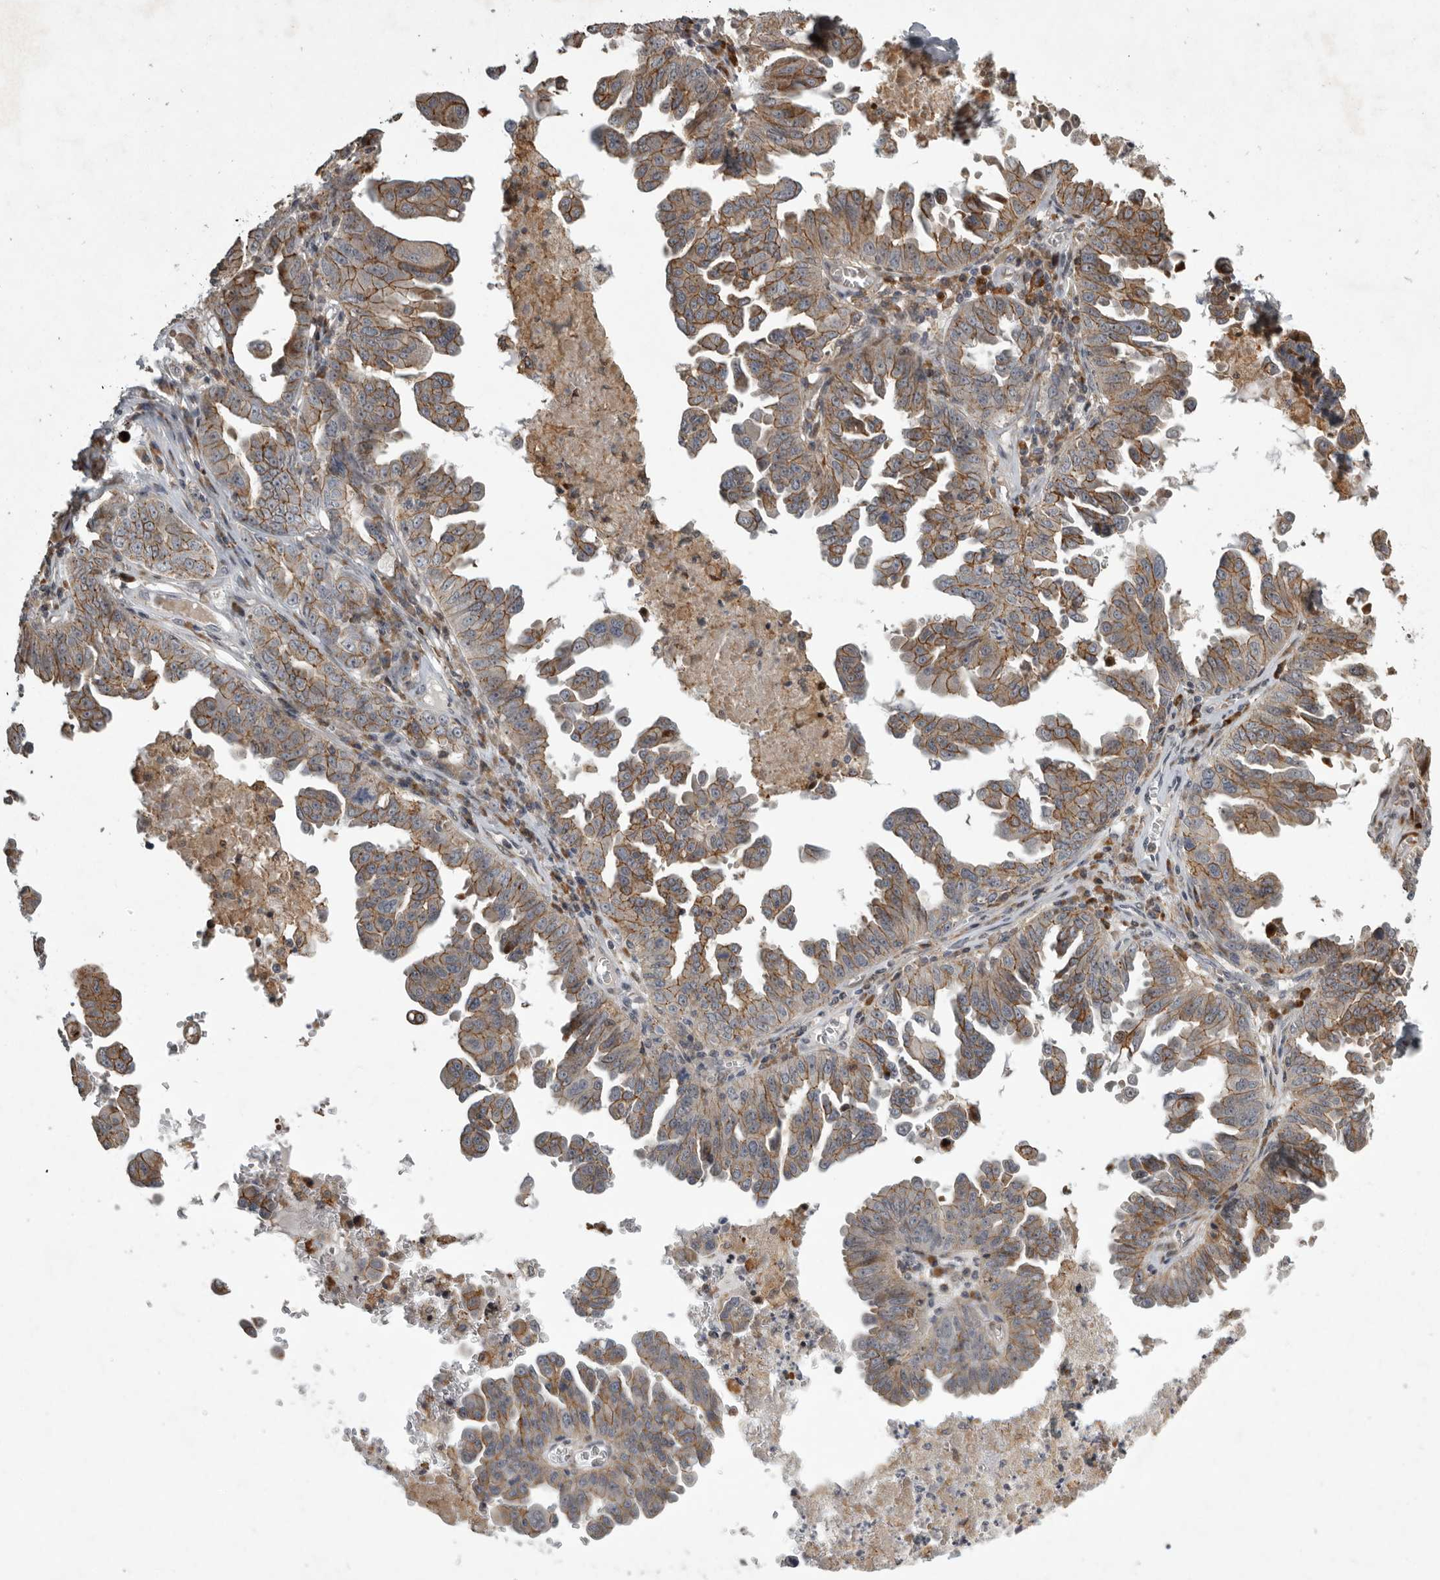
{"staining": {"intensity": "moderate", "quantity": "25%-75%", "location": "cytoplasmic/membranous"}, "tissue": "ovarian cancer", "cell_type": "Tumor cells", "image_type": "cancer", "snomed": [{"axis": "morphology", "description": "Carcinoma, endometroid"}, {"axis": "topography", "description": "Ovary"}], "caption": "DAB (3,3'-diaminobenzidine) immunohistochemical staining of human ovarian endometroid carcinoma reveals moderate cytoplasmic/membranous protein staining in approximately 25%-75% of tumor cells.", "gene": "MPDZ", "patient": {"sex": "female", "age": 62}}